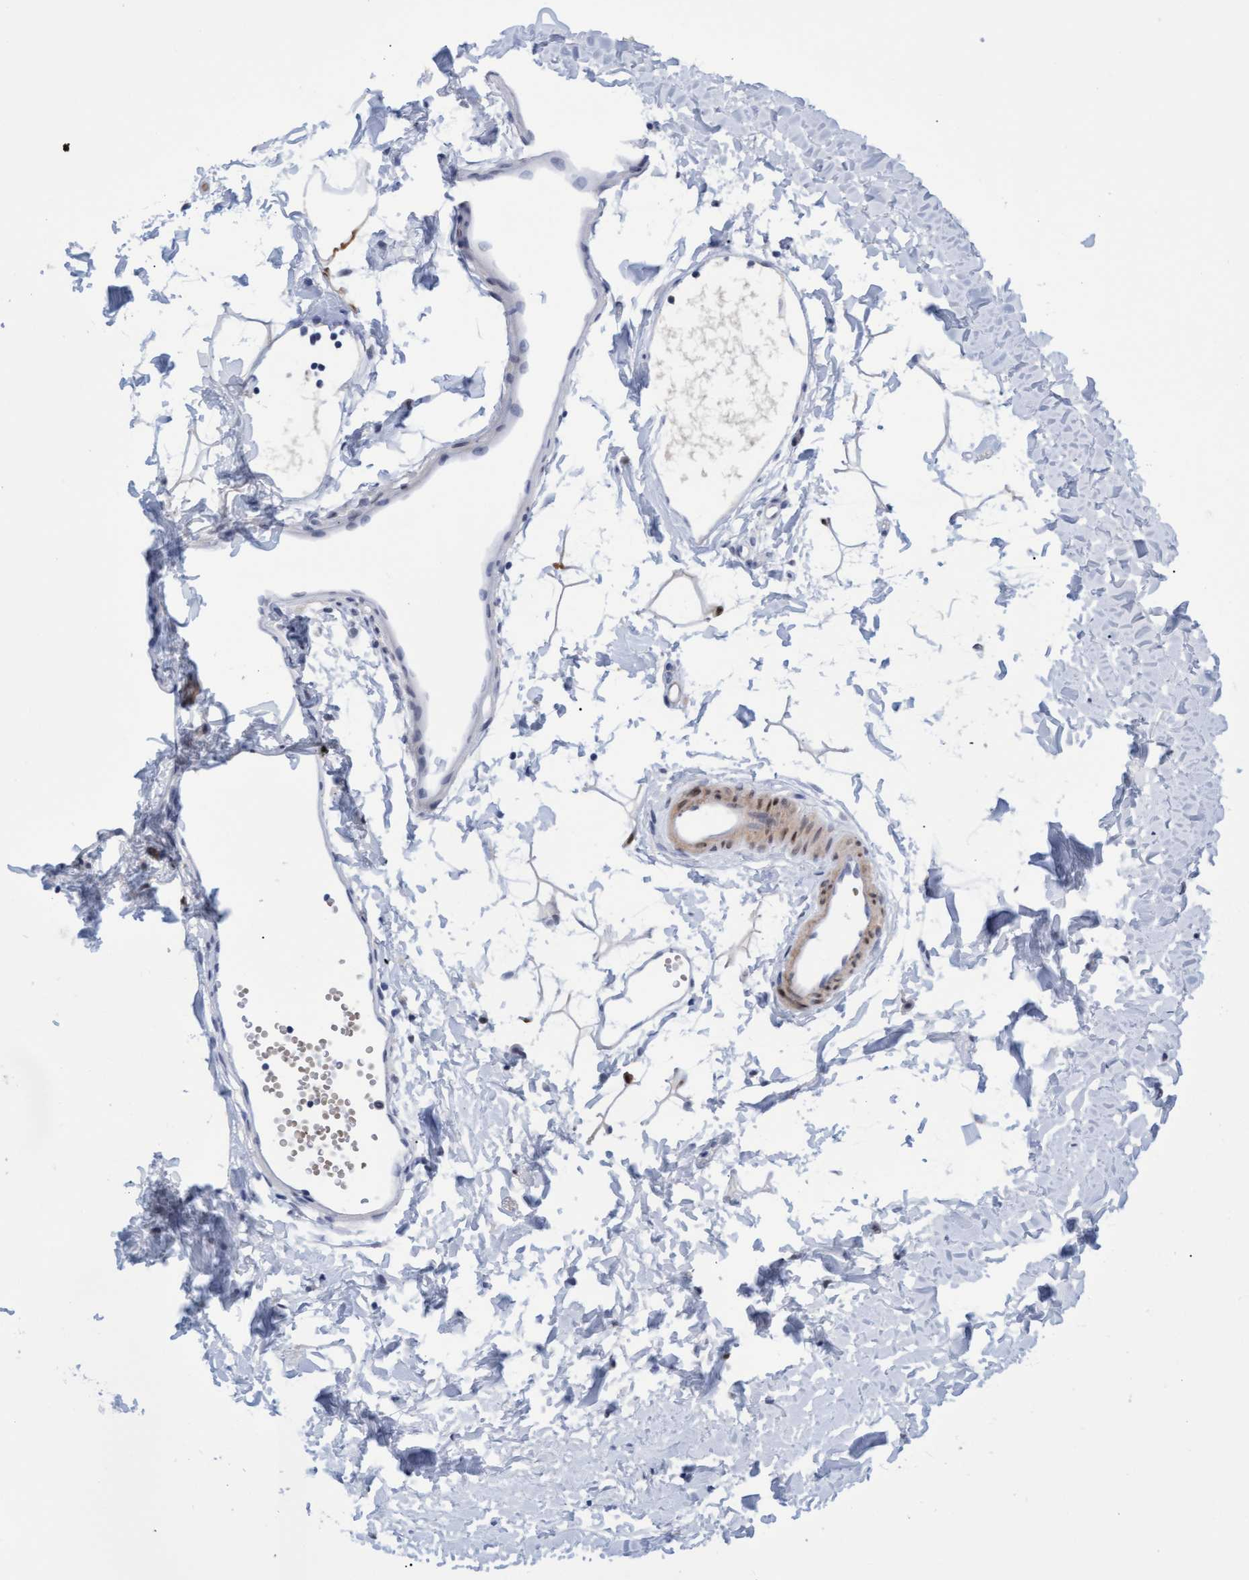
{"staining": {"intensity": "weak", "quantity": "<25%", "location": "nuclear"}, "tissue": "appendix", "cell_type": "Glandular cells", "image_type": "normal", "snomed": [{"axis": "morphology", "description": "Normal tissue, NOS"}, {"axis": "topography", "description": "Appendix"}], "caption": "DAB (3,3'-diaminobenzidine) immunohistochemical staining of unremarkable human appendix demonstrates no significant expression in glandular cells. (Brightfield microscopy of DAB immunohistochemistry at high magnification).", "gene": "PINX1", "patient": {"sex": "female", "age": 20}}